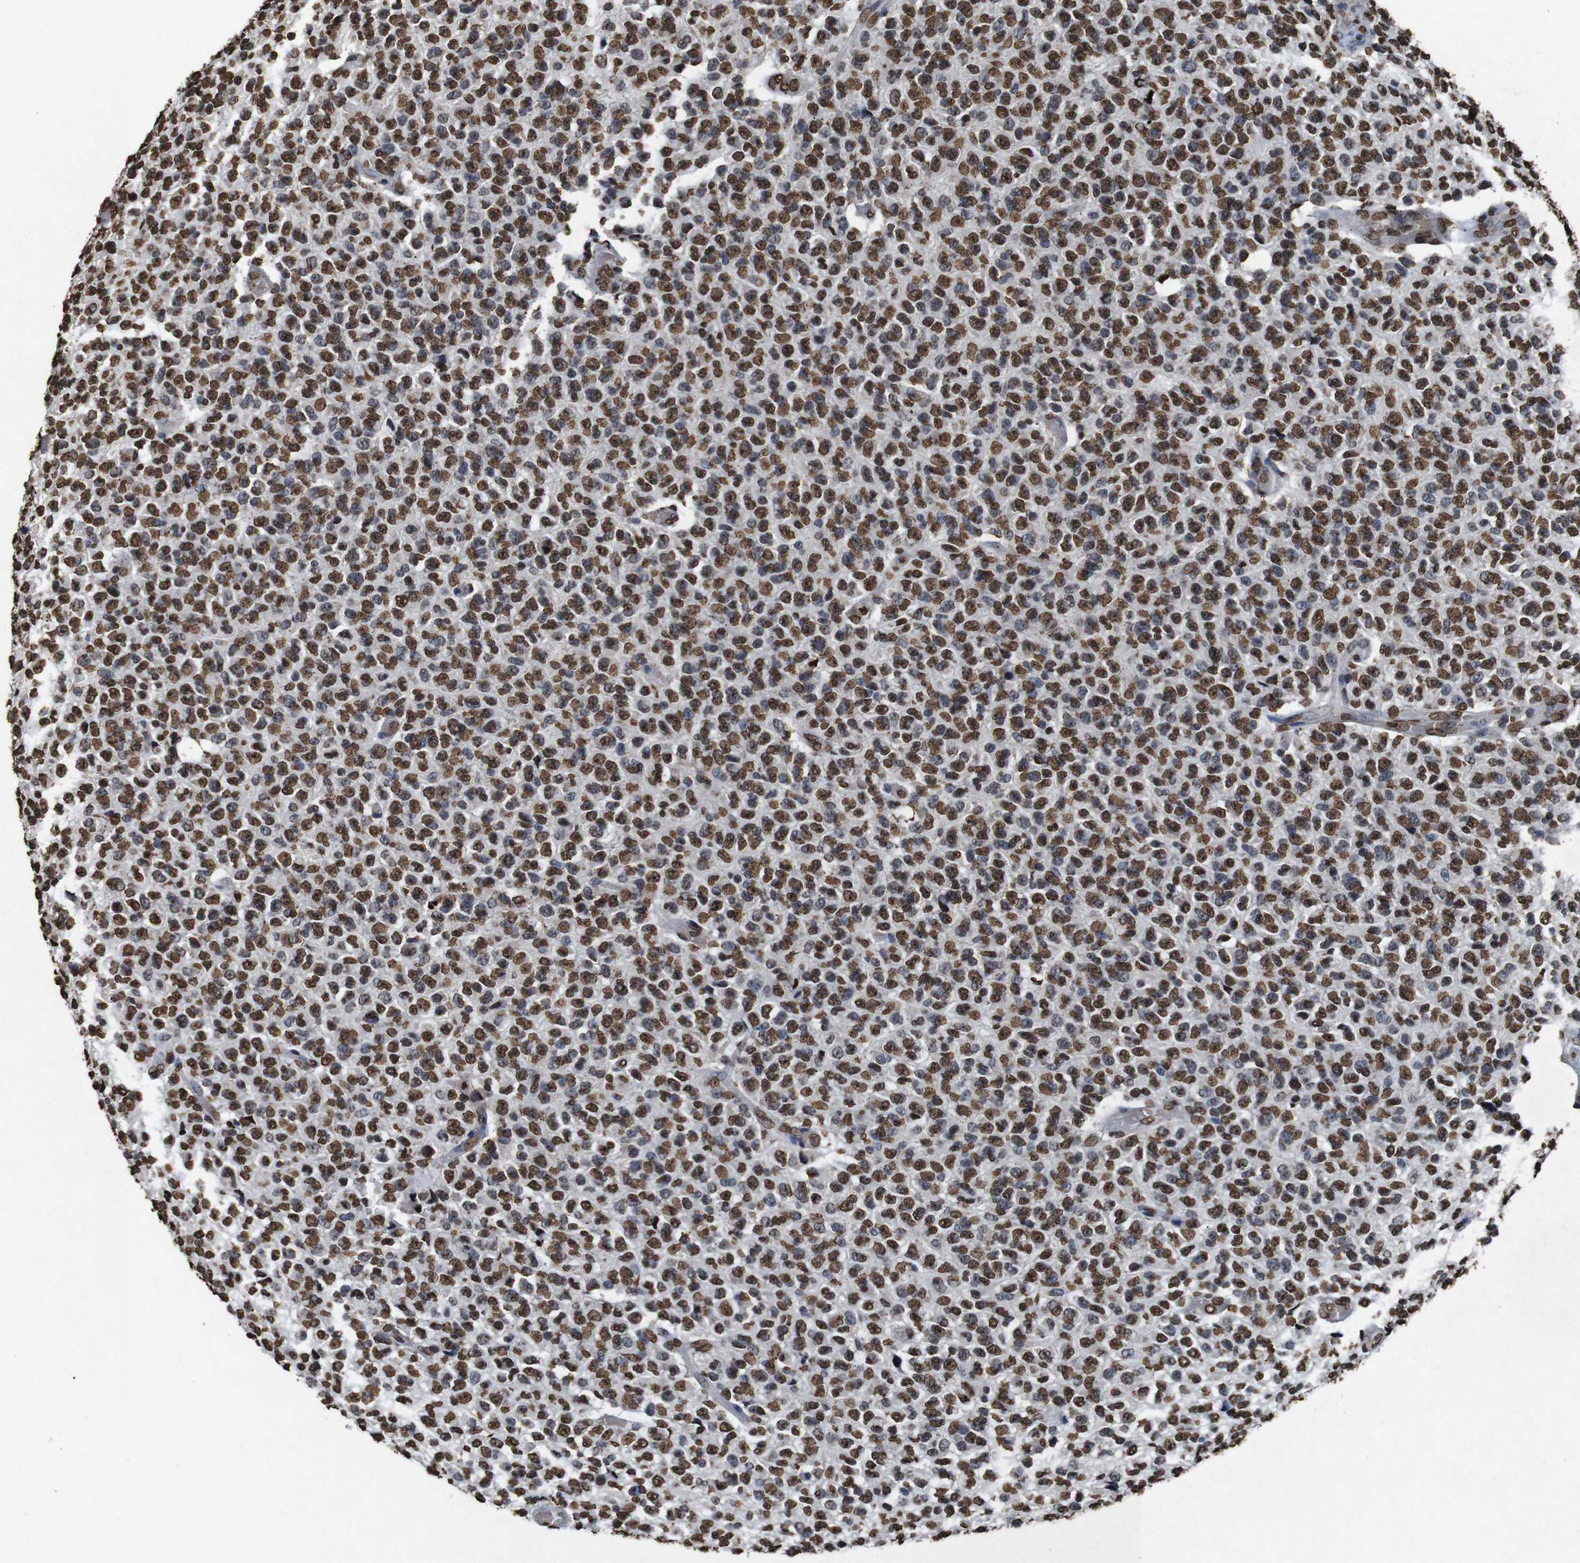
{"staining": {"intensity": "strong", "quantity": ">75%", "location": "nuclear"}, "tissue": "glioma", "cell_type": "Tumor cells", "image_type": "cancer", "snomed": [{"axis": "morphology", "description": "Glioma, malignant, High grade"}, {"axis": "topography", "description": "pancreas cauda"}], "caption": "High-power microscopy captured an immunohistochemistry micrograph of glioma, revealing strong nuclear staining in about >75% of tumor cells. (brown staining indicates protein expression, while blue staining denotes nuclei).", "gene": "MDM2", "patient": {"sex": "male", "age": 60}}